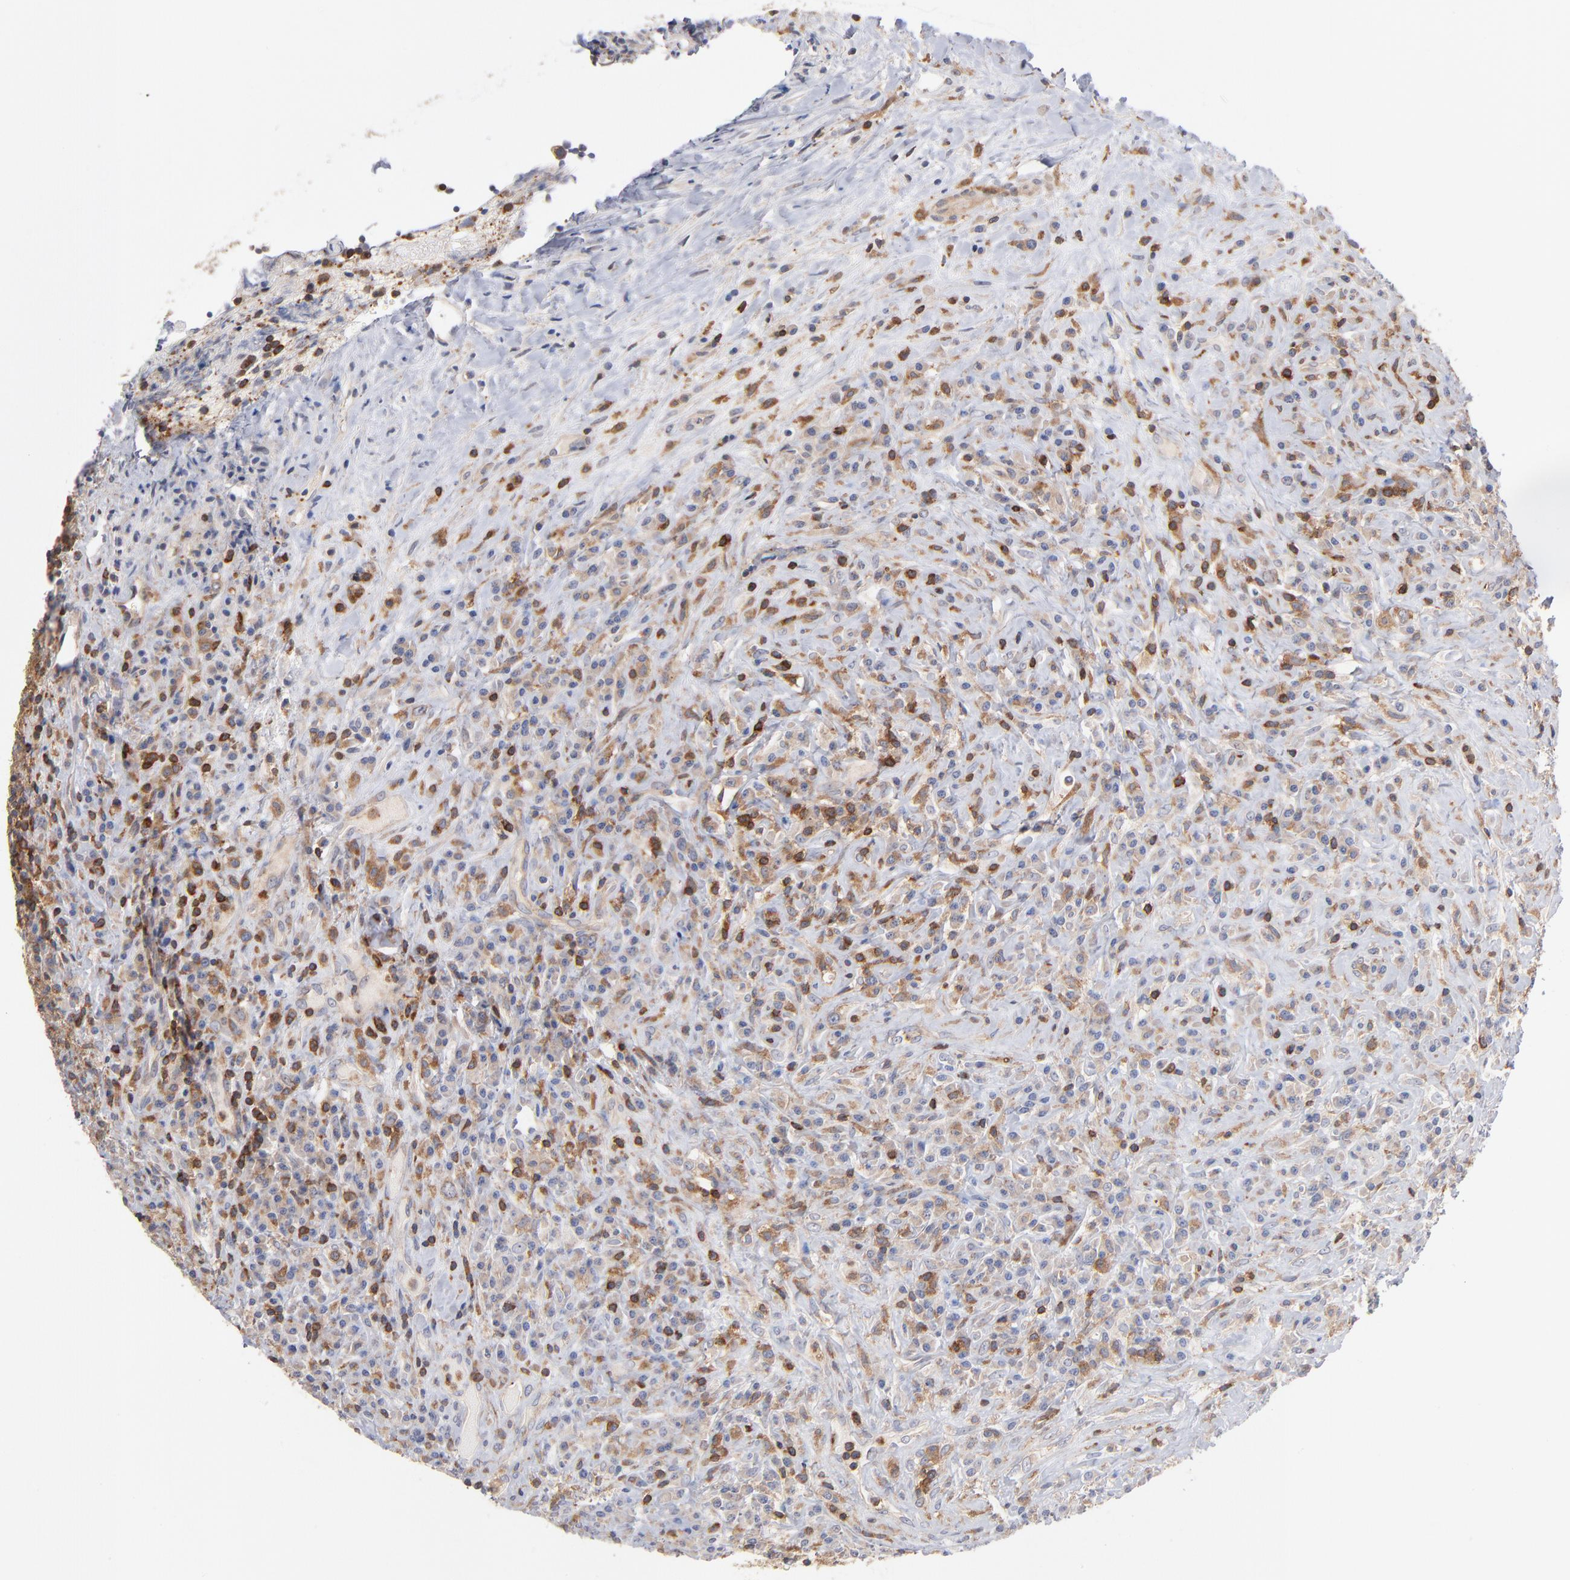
{"staining": {"intensity": "moderate", "quantity": ">75%", "location": "cytoplasmic/membranous"}, "tissue": "lymphoma", "cell_type": "Tumor cells", "image_type": "cancer", "snomed": [{"axis": "morphology", "description": "Hodgkin's disease, NOS"}, {"axis": "topography", "description": "Lymph node"}], "caption": "Protein staining of lymphoma tissue displays moderate cytoplasmic/membranous expression in about >75% of tumor cells.", "gene": "WIPF1", "patient": {"sex": "female", "age": 25}}